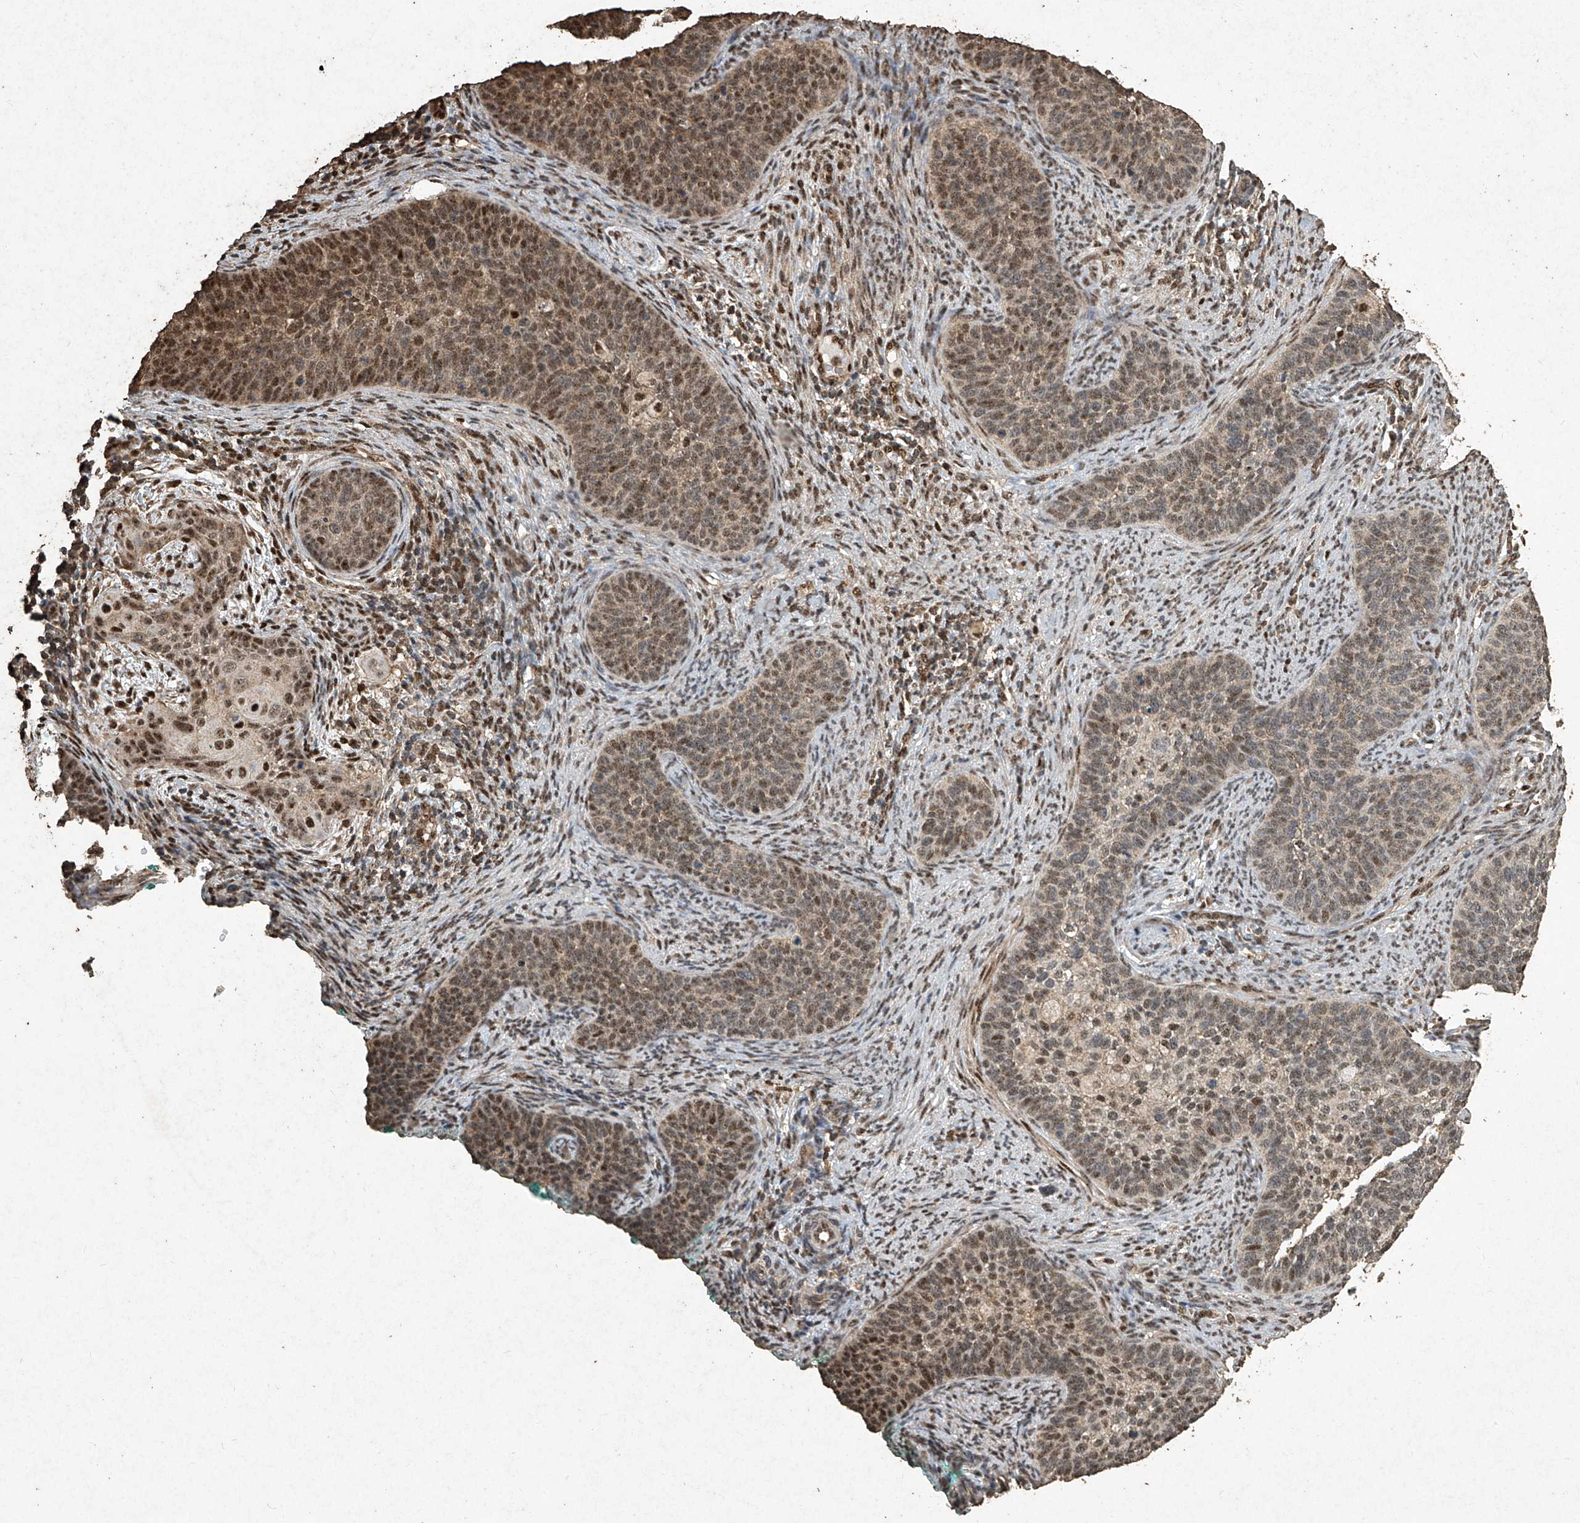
{"staining": {"intensity": "moderate", "quantity": "<25%", "location": "nuclear"}, "tissue": "cervical cancer", "cell_type": "Tumor cells", "image_type": "cancer", "snomed": [{"axis": "morphology", "description": "Squamous cell carcinoma, NOS"}, {"axis": "topography", "description": "Cervix"}], "caption": "An image showing moderate nuclear positivity in approximately <25% of tumor cells in cervical cancer, as visualized by brown immunohistochemical staining.", "gene": "ERBB3", "patient": {"sex": "female", "age": 33}}